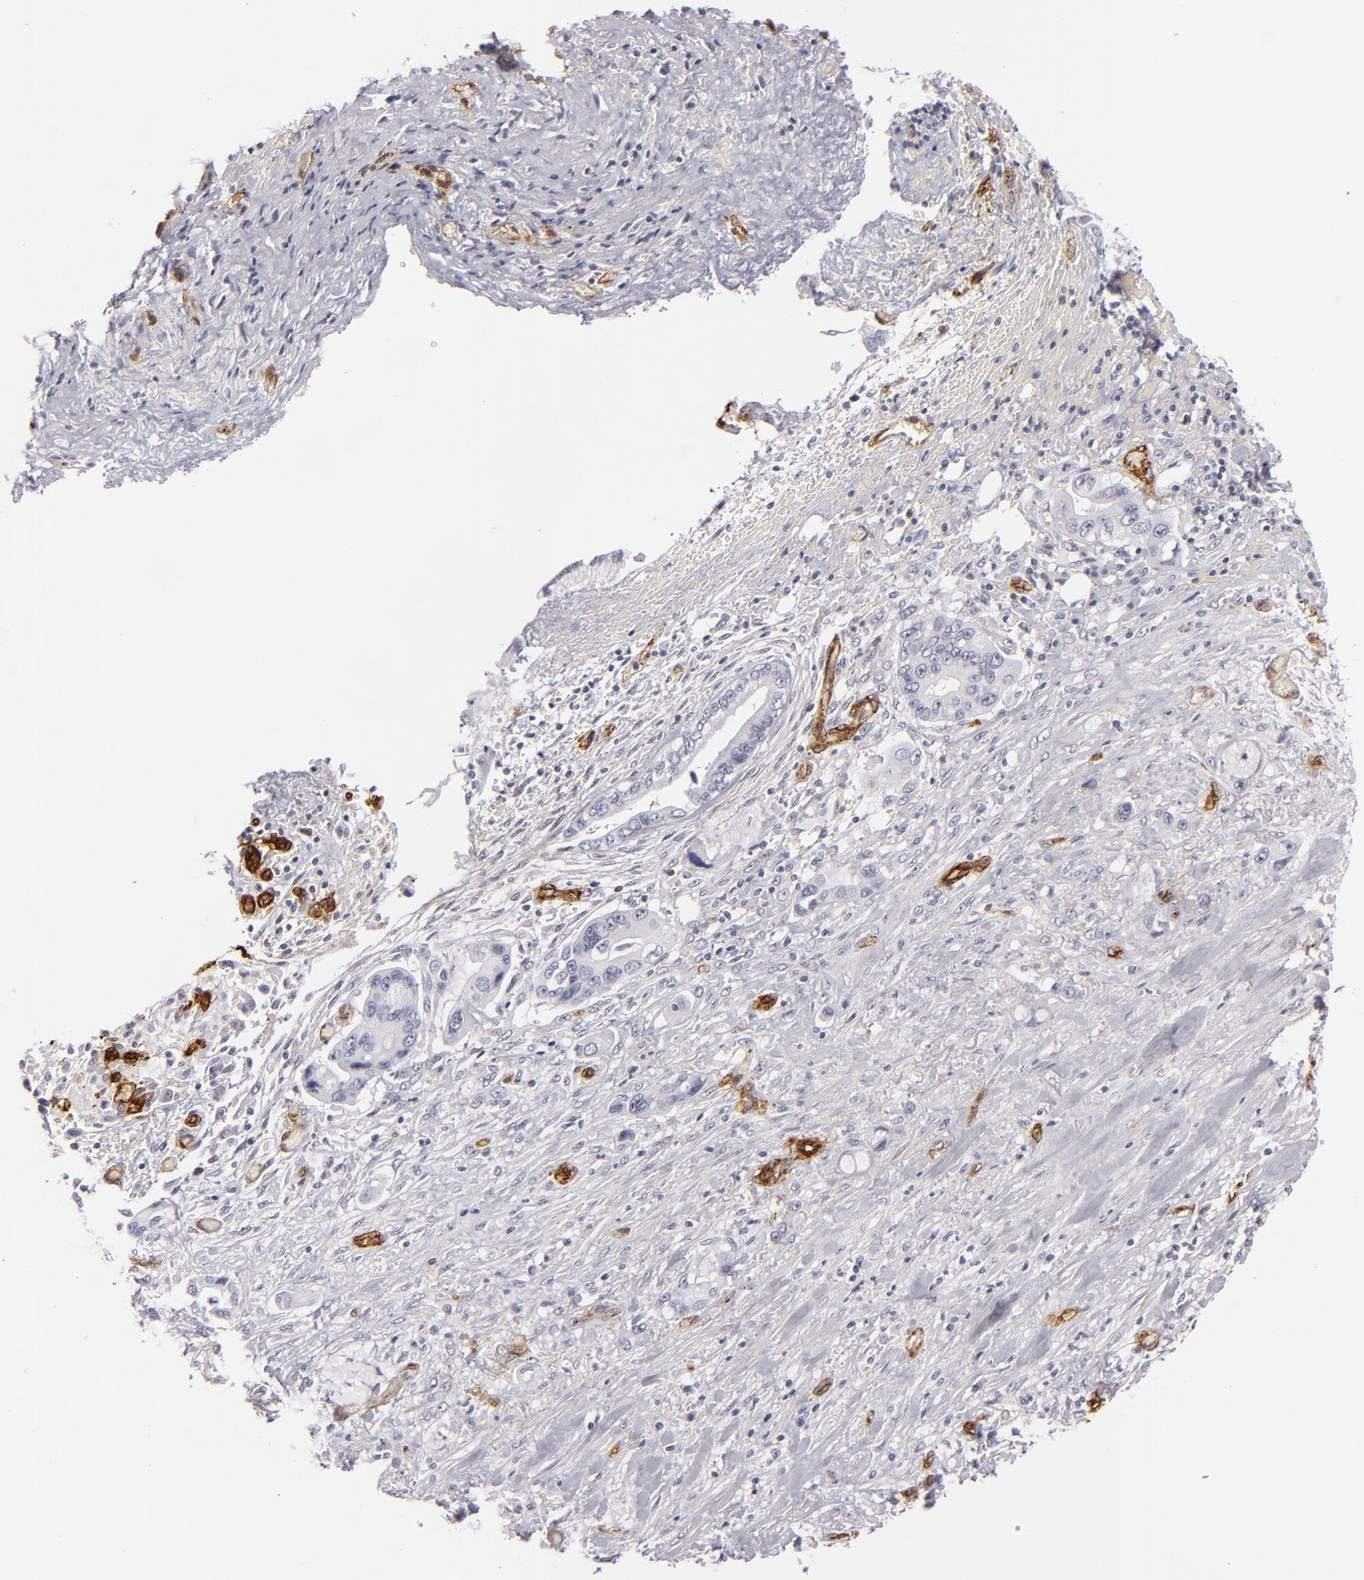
{"staining": {"intensity": "negative", "quantity": "none", "location": "none"}, "tissue": "pancreatic cancer", "cell_type": "Tumor cells", "image_type": "cancer", "snomed": [{"axis": "morphology", "description": "Adenocarcinoma, NOS"}, {"axis": "topography", "description": "Pancreas"}, {"axis": "topography", "description": "Stomach, upper"}], "caption": "A histopathology image of adenocarcinoma (pancreatic) stained for a protein reveals no brown staining in tumor cells. The staining is performed using DAB (3,3'-diaminobenzidine) brown chromogen with nuclei counter-stained in using hematoxylin.", "gene": "MCAM", "patient": {"sex": "male", "age": 77}}